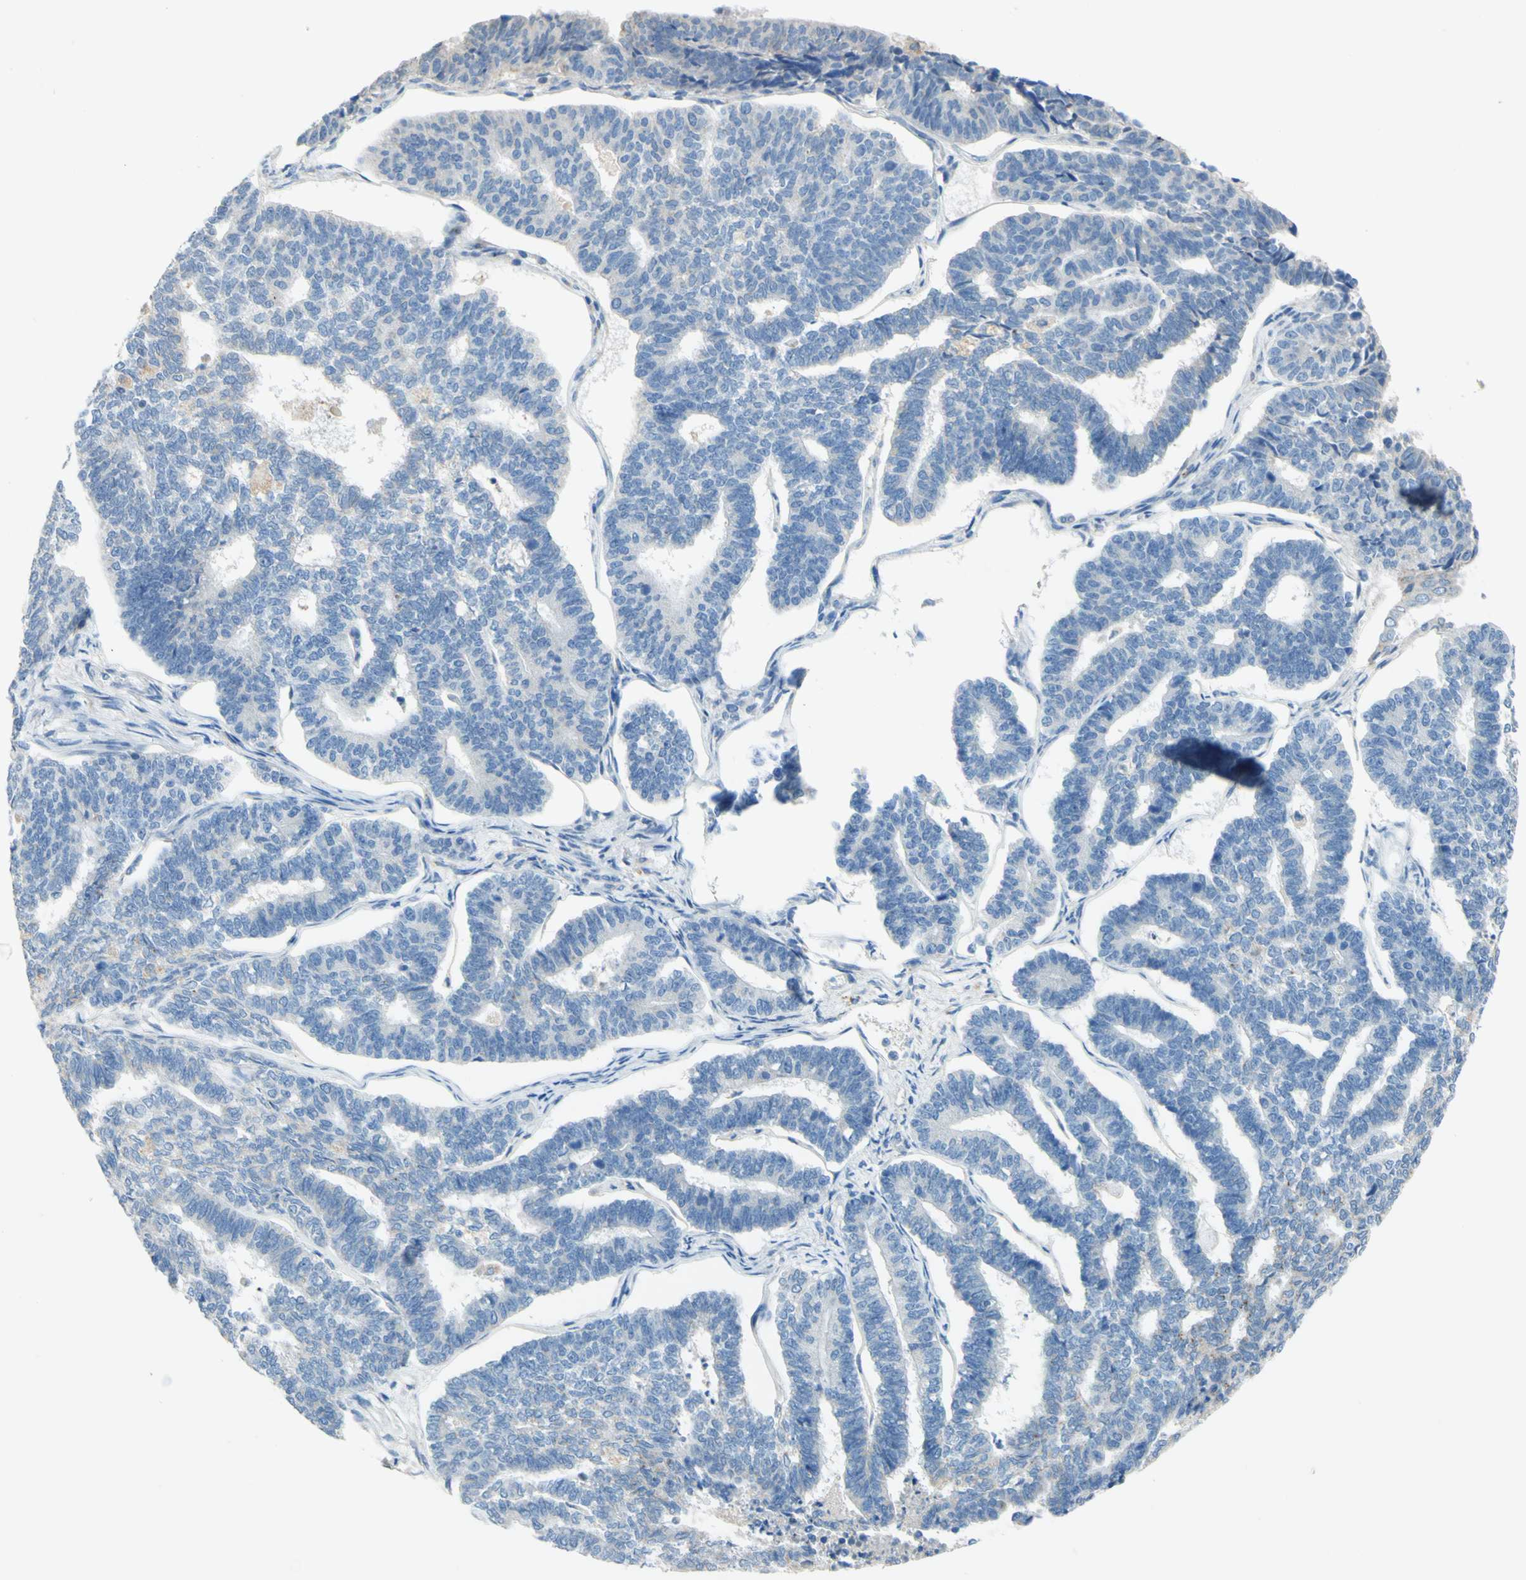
{"staining": {"intensity": "negative", "quantity": "none", "location": "none"}, "tissue": "endometrial cancer", "cell_type": "Tumor cells", "image_type": "cancer", "snomed": [{"axis": "morphology", "description": "Adenocarcinoma, NOS"}, {"axis": "topography", "description": "Endometrium"}], "caption": "This photomicrograph is of endometrial cancer (adenocarcinoma) stained with immunohistochemistry (IHC) to label a protein in brown with the nuclei are counter-stained blue. There is no expression in tumor cells.", "gene": "CDH10", "patient": {"sex": "female", "age": 70}}